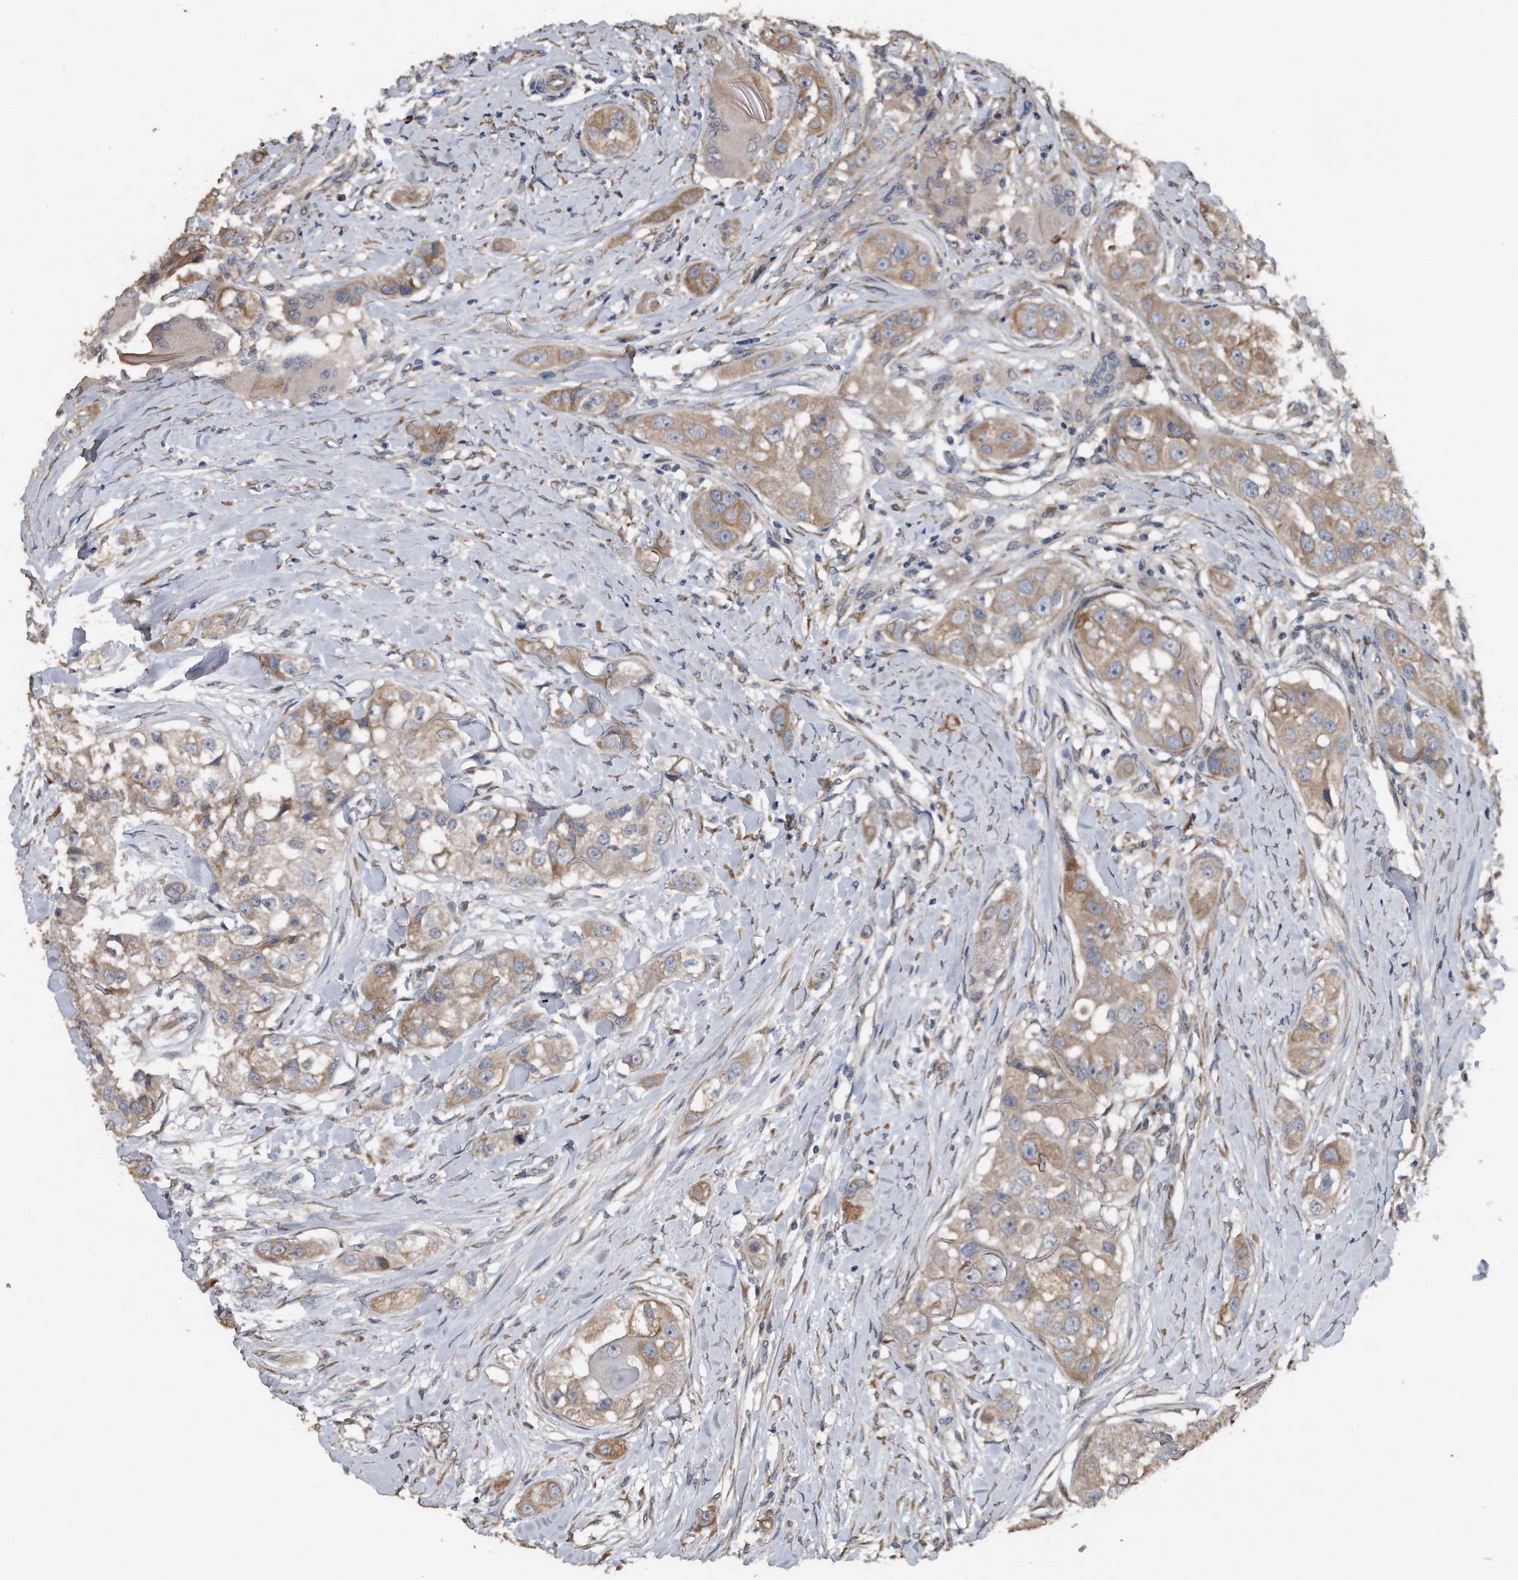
{"staining": {"intensity": "weak", "quantity": ">75%", "location": "cytoplasmic/membranous"}, "tissue": "head and neck cancer", "cell_type": "Tumor cells", "image_type": "cancer", "snomed": [{"axis": "morphology", "description": "Normal tissue, NOS"}, {"axis": "morphology", "description": "Squamous cell carcinoma, NOS"}, {"axis": "topography", "description": "Skeletal muscle"}, {"axis": "topography", "description": "Head-Neck"}], "caption": "DAB (3,3'-diaminobenzidine) immunohistochemical staining of squamous cell carcinoma (head and neck) displays weak cytoplasmic/membranous protein positivity in about >75% of tumor cells.", "gene": "PCLO", "patient": {"sex": "male", "age": 51}}